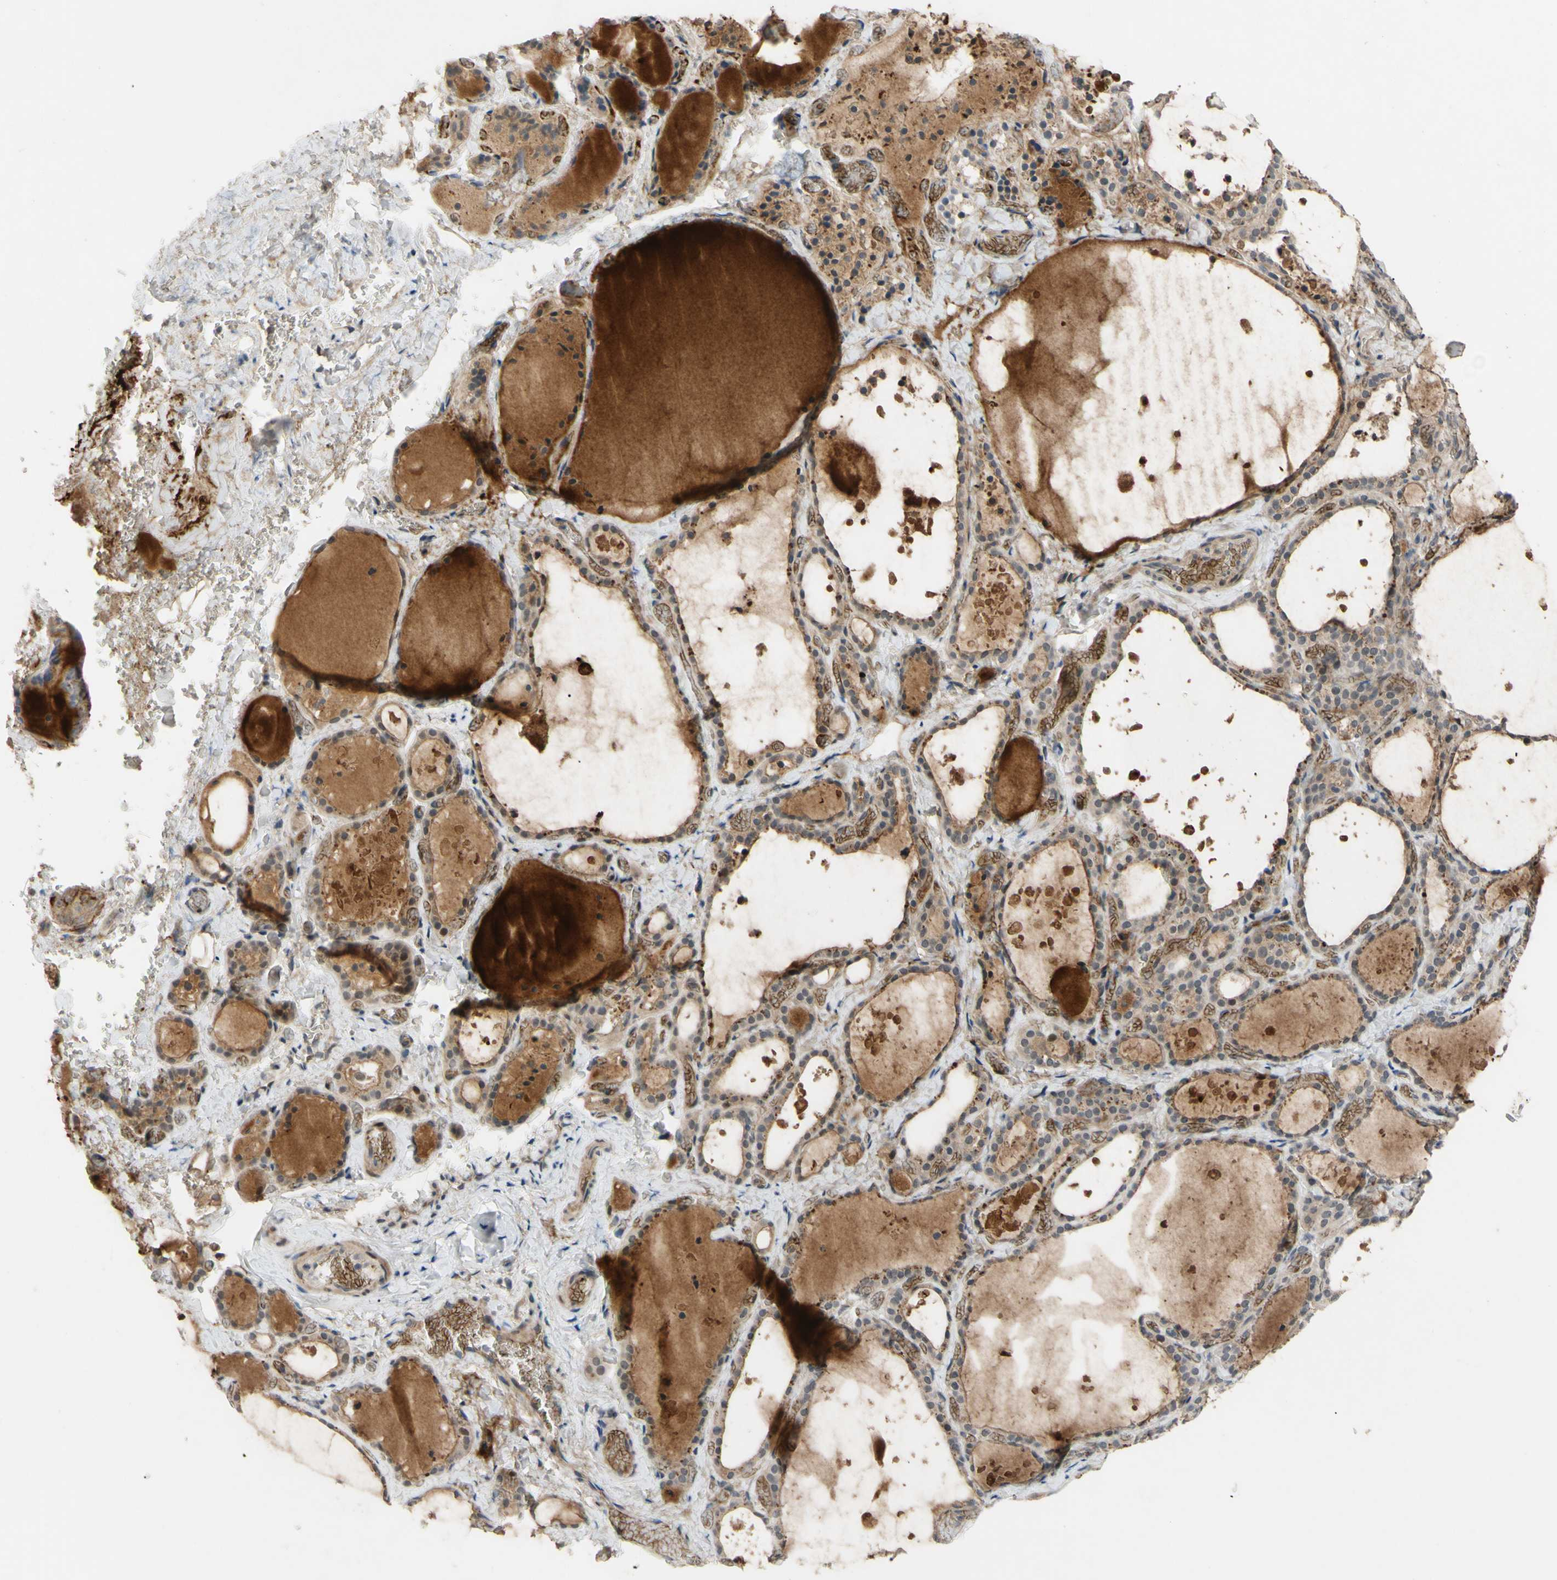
{"staining": {"intensity": "weak", "quantity": ">75%", "location": "cytoplasmic/membranous"}, "tissue": "thyroid gland", "cell_type": "Glandular cells", "image_type": "normal", "snomed": [{"axis": "morphology", "description": "Normal tissue, NOS"}, {"axis": "topography", "description": "Thyroid gland"}], "caption": "The micrograph exhibits a brown stain indicating the presence of a protein in the cytoplasmic/membranous of glandular cells in thyroid gland. (Brightfield microscopy of DAB IHC at high magnification).", "gene": "ALK", "patient": {"sex": "female", "age": 44}}